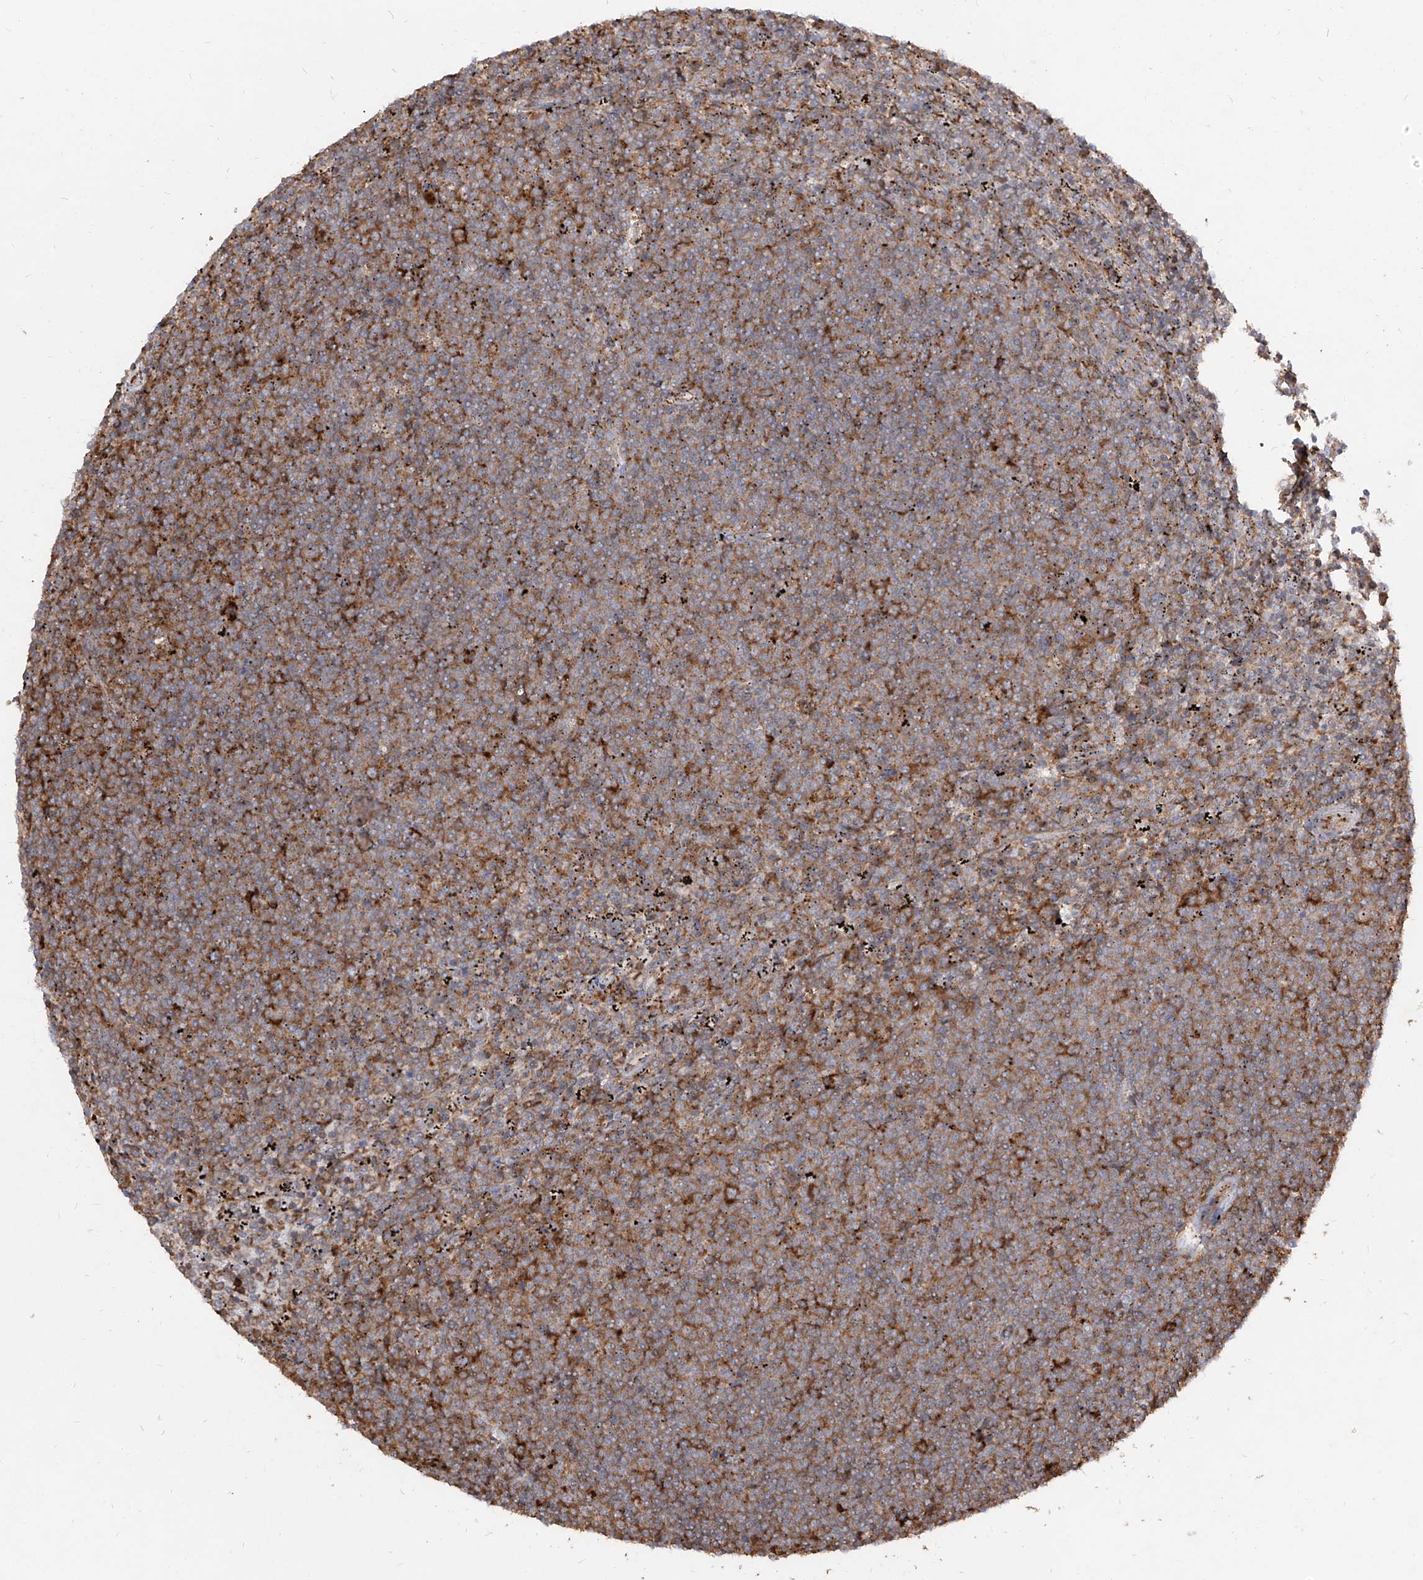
{"staining": {"intensity": "moderate", "quantity": ">75%", "location": "cytoplasmic/membranous"}, "tissue": "lymphoma", "cell_type": "Tumor cells", "image_type": "cancer", "snomed": [{"axis": "morphology", "description": "Malignant lymphoma, non-Hodgkin's type, Low grade"}, {"axis": "topography", "description": "Spleen"}], "caption": "Brown immunohistochemical staining in malignant lymphoma, non-Hodgkin's type (low-grade) exhibits moderate cytoplasmic/membranous staining in about >75% of tumor cells.", "gene": "RPS25", "patient": {"sex": "female", "age": 50}}